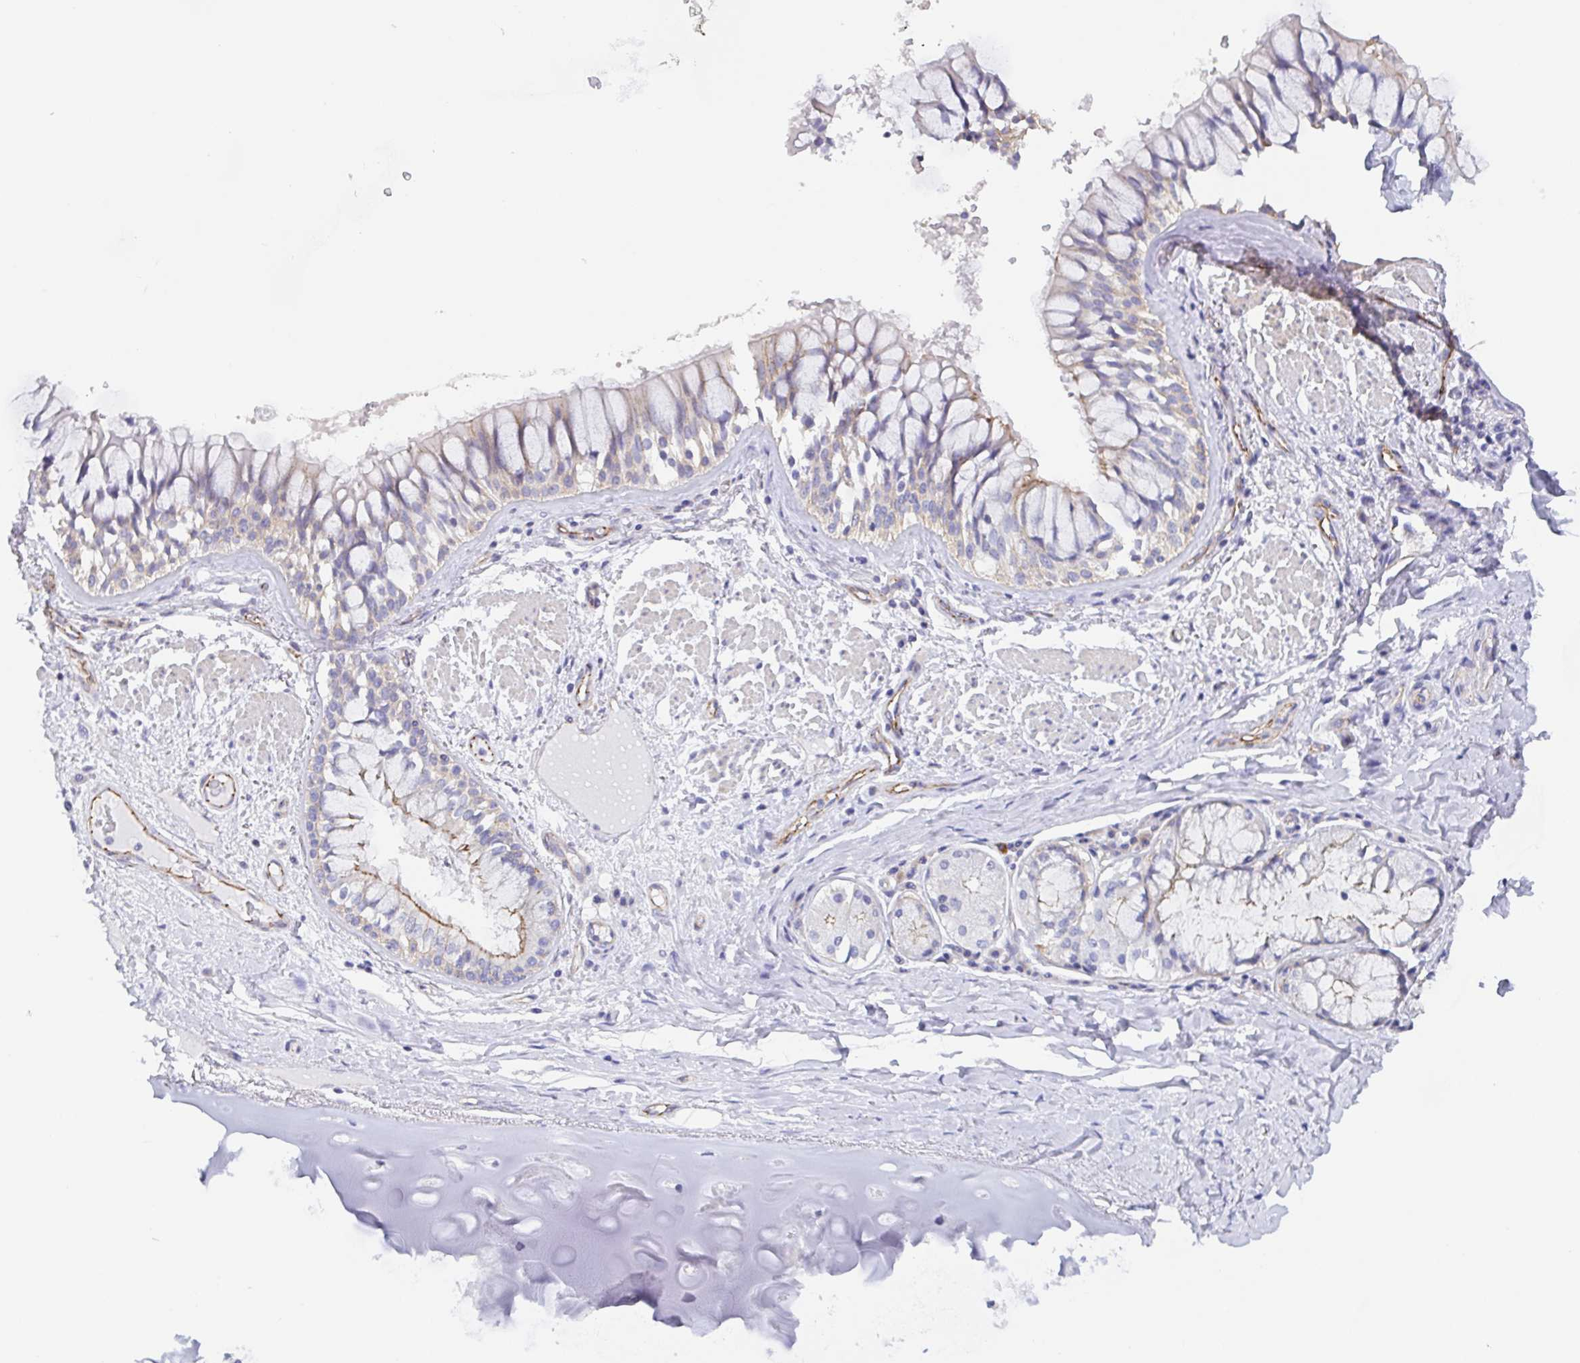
{"staining": {"intensity": "negative", "quantity": "none", "location": "none"}, "tissue": "adipose tissue", "cell_type": "Adipocytes", "image_type": "normal", "snomed": [{"axis": "morphology", "description": "Normal tissue, NOS"}, {"axis": "topography", "description": "Cartilage tissue"}, {"axis": "topography", "description": "Bronchus"}], "caption": "The immunohistochemistry image has no significant staining in adipocytes of adipose tissue. (Brightfield microscopy of DAB (3,3'-diaminobenzidine) IHC at high magnification).", "gene": "TRAM2", "patient": {"sex": "male", "age": 64}}